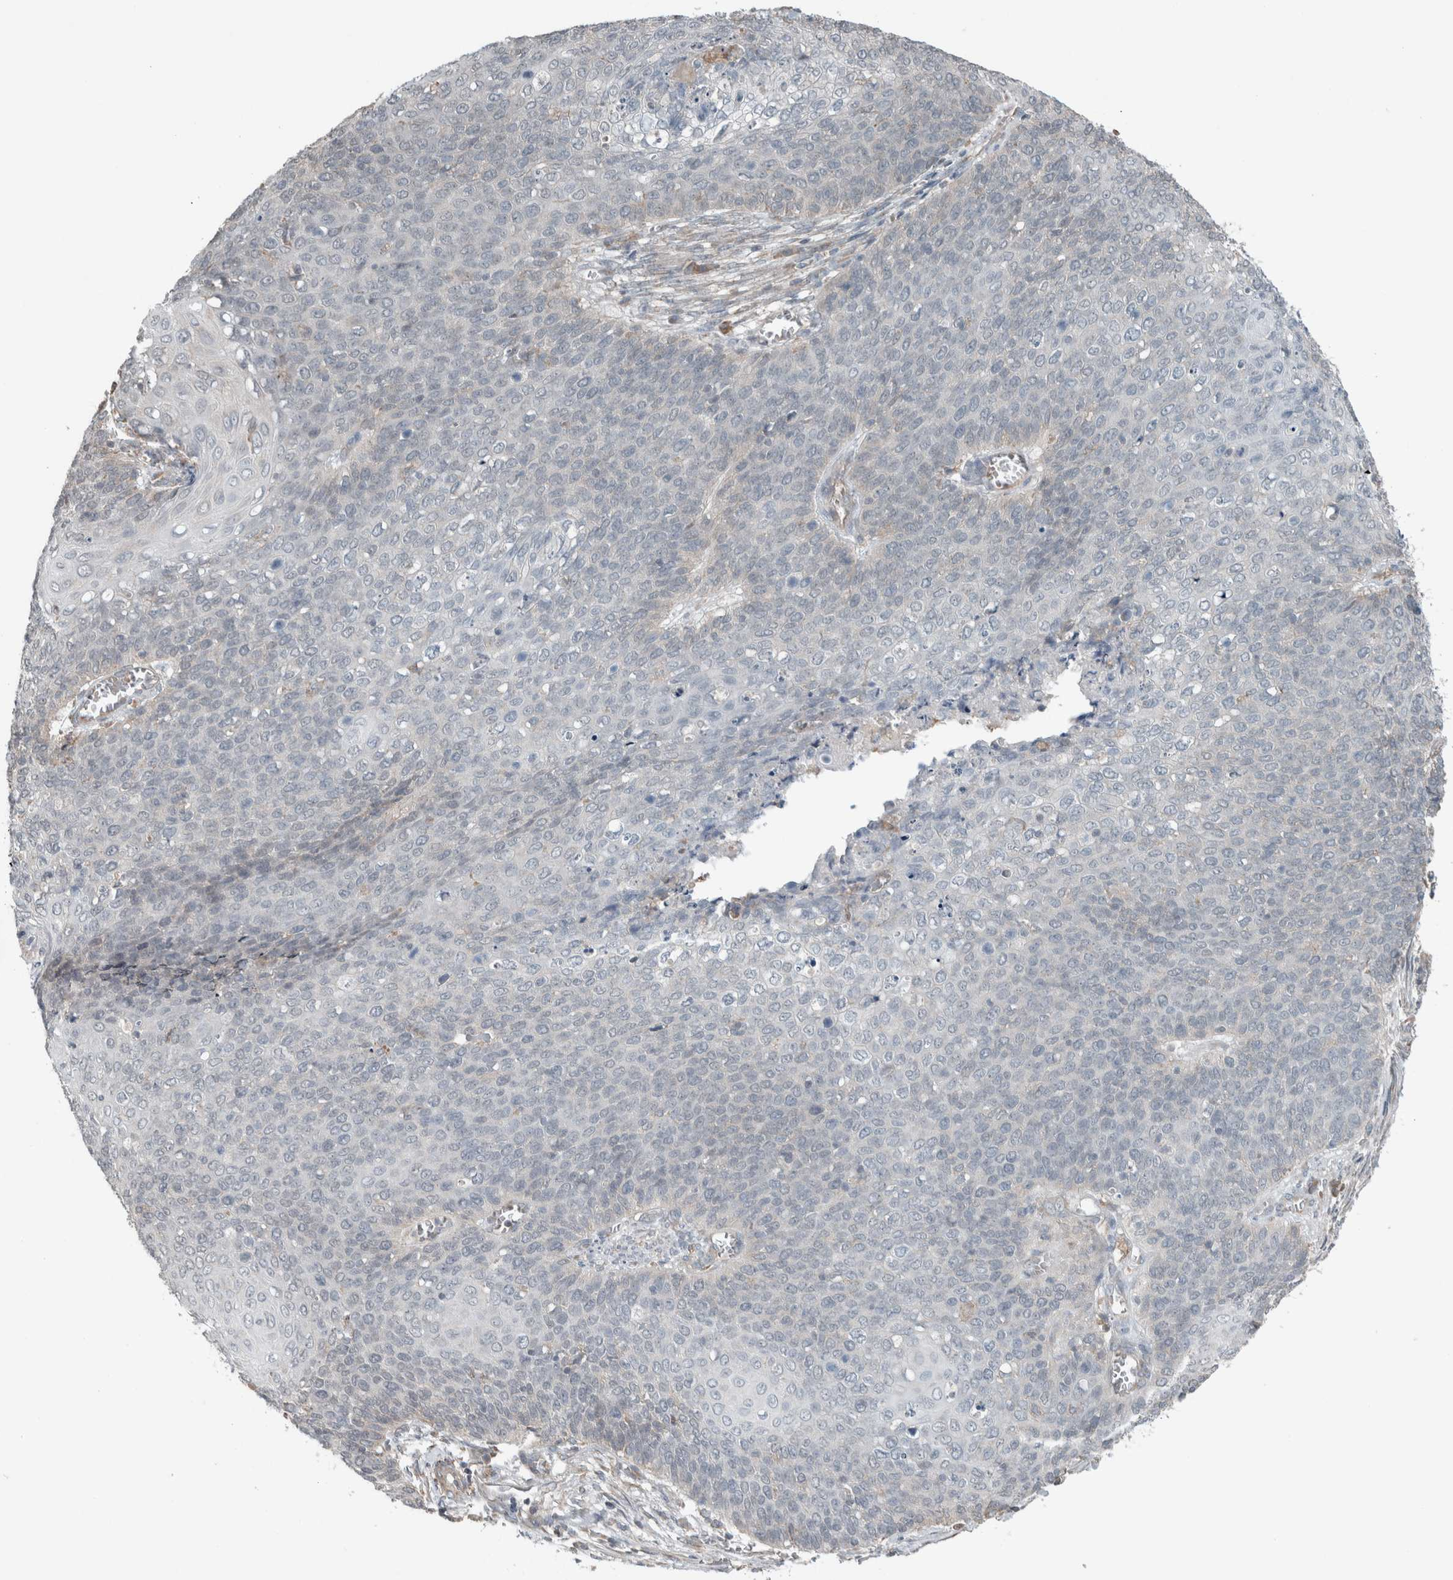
{"staining": {"intensity": "negative", "quantity": "none", "location": "none"}, "tissue": "cervical cancer", "cell_type": "Tumor cells", "image_type": "cancer", "snomed": [{"axis": "morphology", "description": "Squamous cell carcinoma, NOS"}, {"axis": "topography", "description": "Cervix"}], "caption": "IHC photomicrograph of cervical cancer (squamous cell carcinoma) stained for a protein (brown), which displays no positivity in tumor cells.", "gene": "JADE2", "patient": {"sex": "female", "age": 39}}